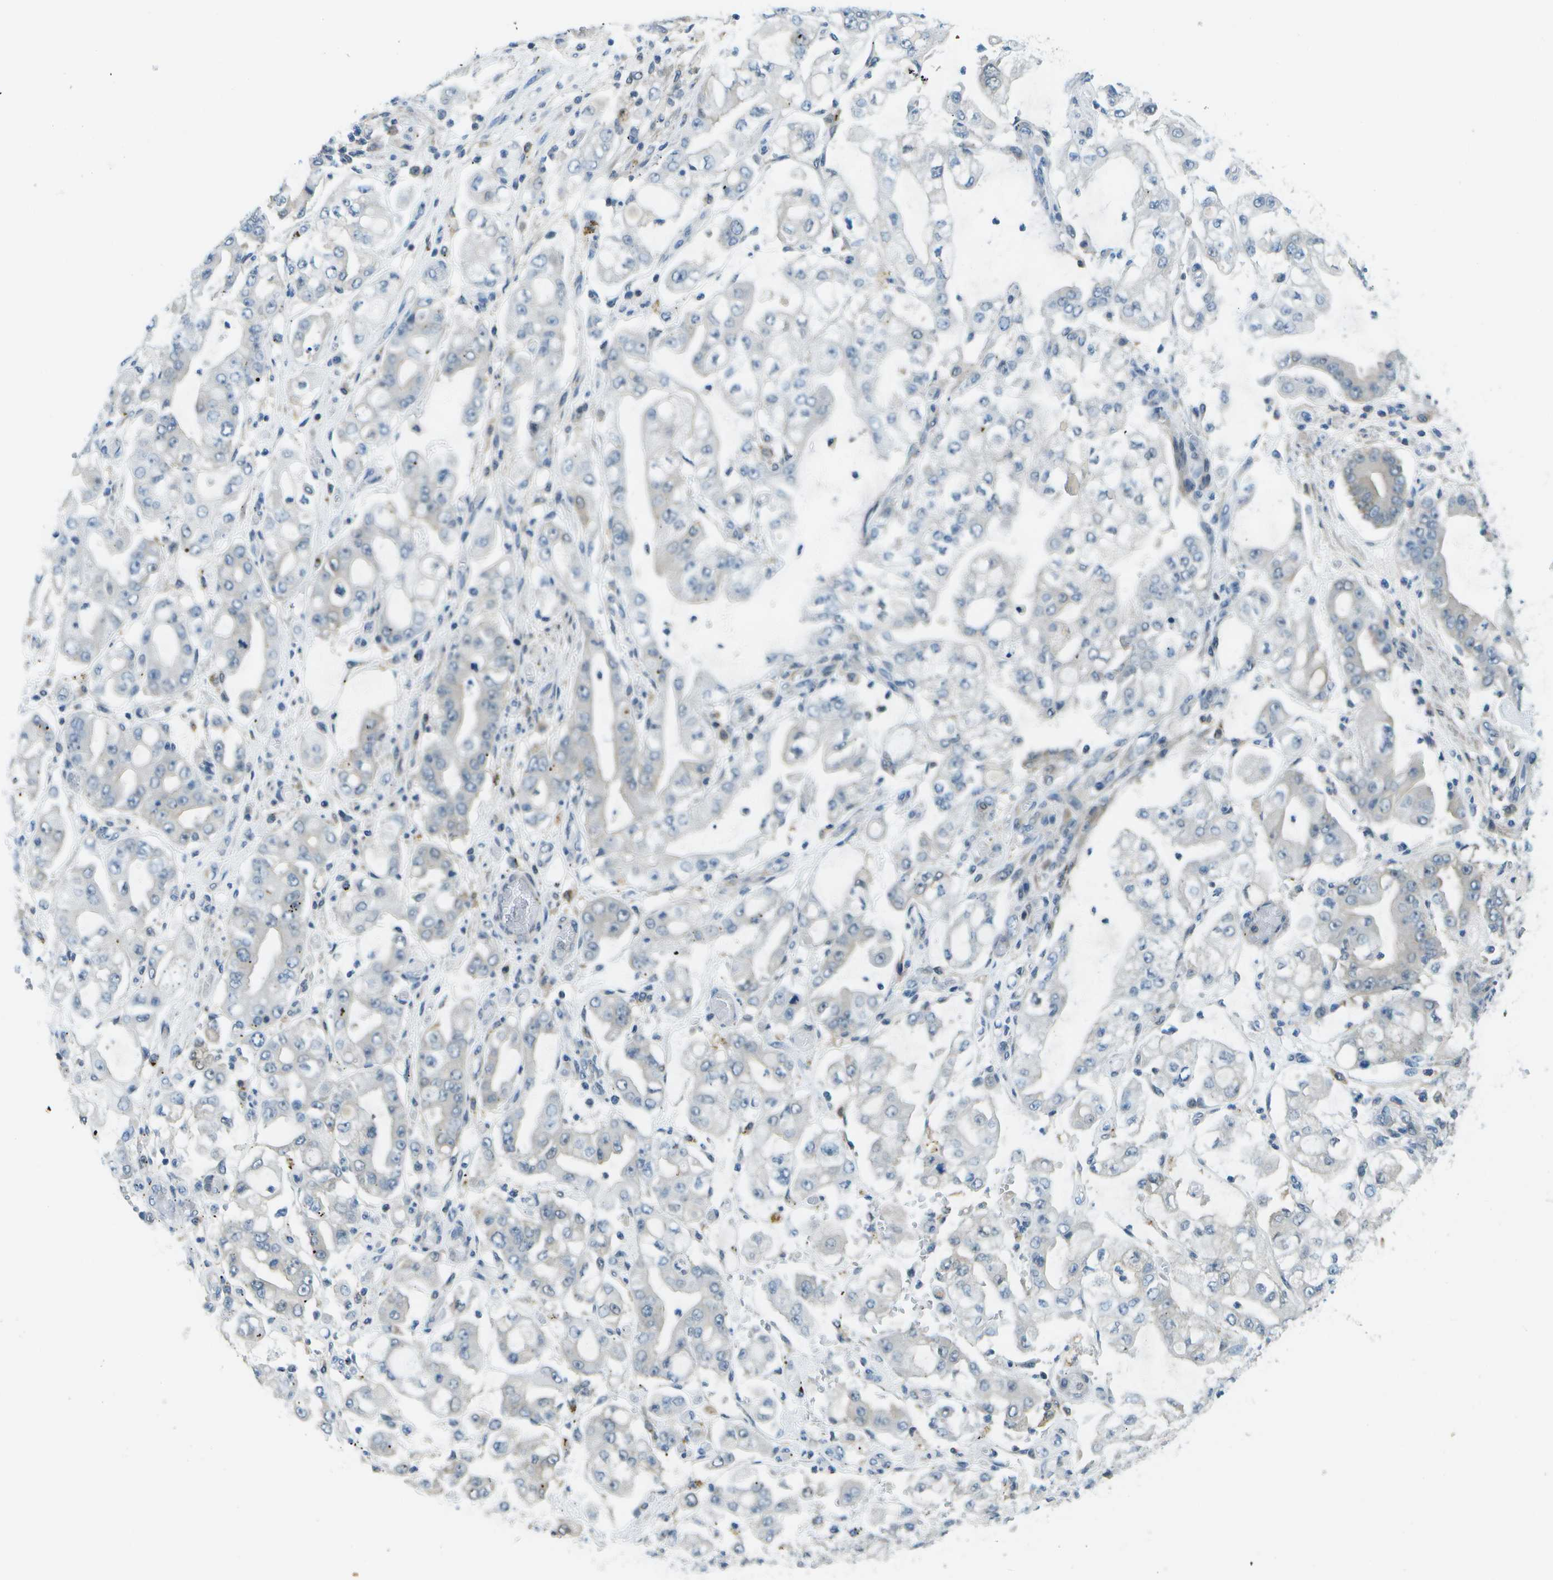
{"staining": {"intensity": "negative", "quantity": "none", "location": "none"}, "tissue": "stomach cancer", "cell_type": "Tumor cells", "image_type": "cancer", "snomed": [{"axis": "morphology", "description": "Adenocarcinoma, NOS"}, {"axis": "topography", "description": "Stomach"}], "caption": "High magnification brightfield microscopy of stomach adenocarcinoma stained with DAB (3,3'-diaminobenzidine) (brown) and counterstained with hematoxylin (blue): tumor cells show no significant staining.", "gene": "CDH23", "patient": {"sex": "male", "age": 76}}